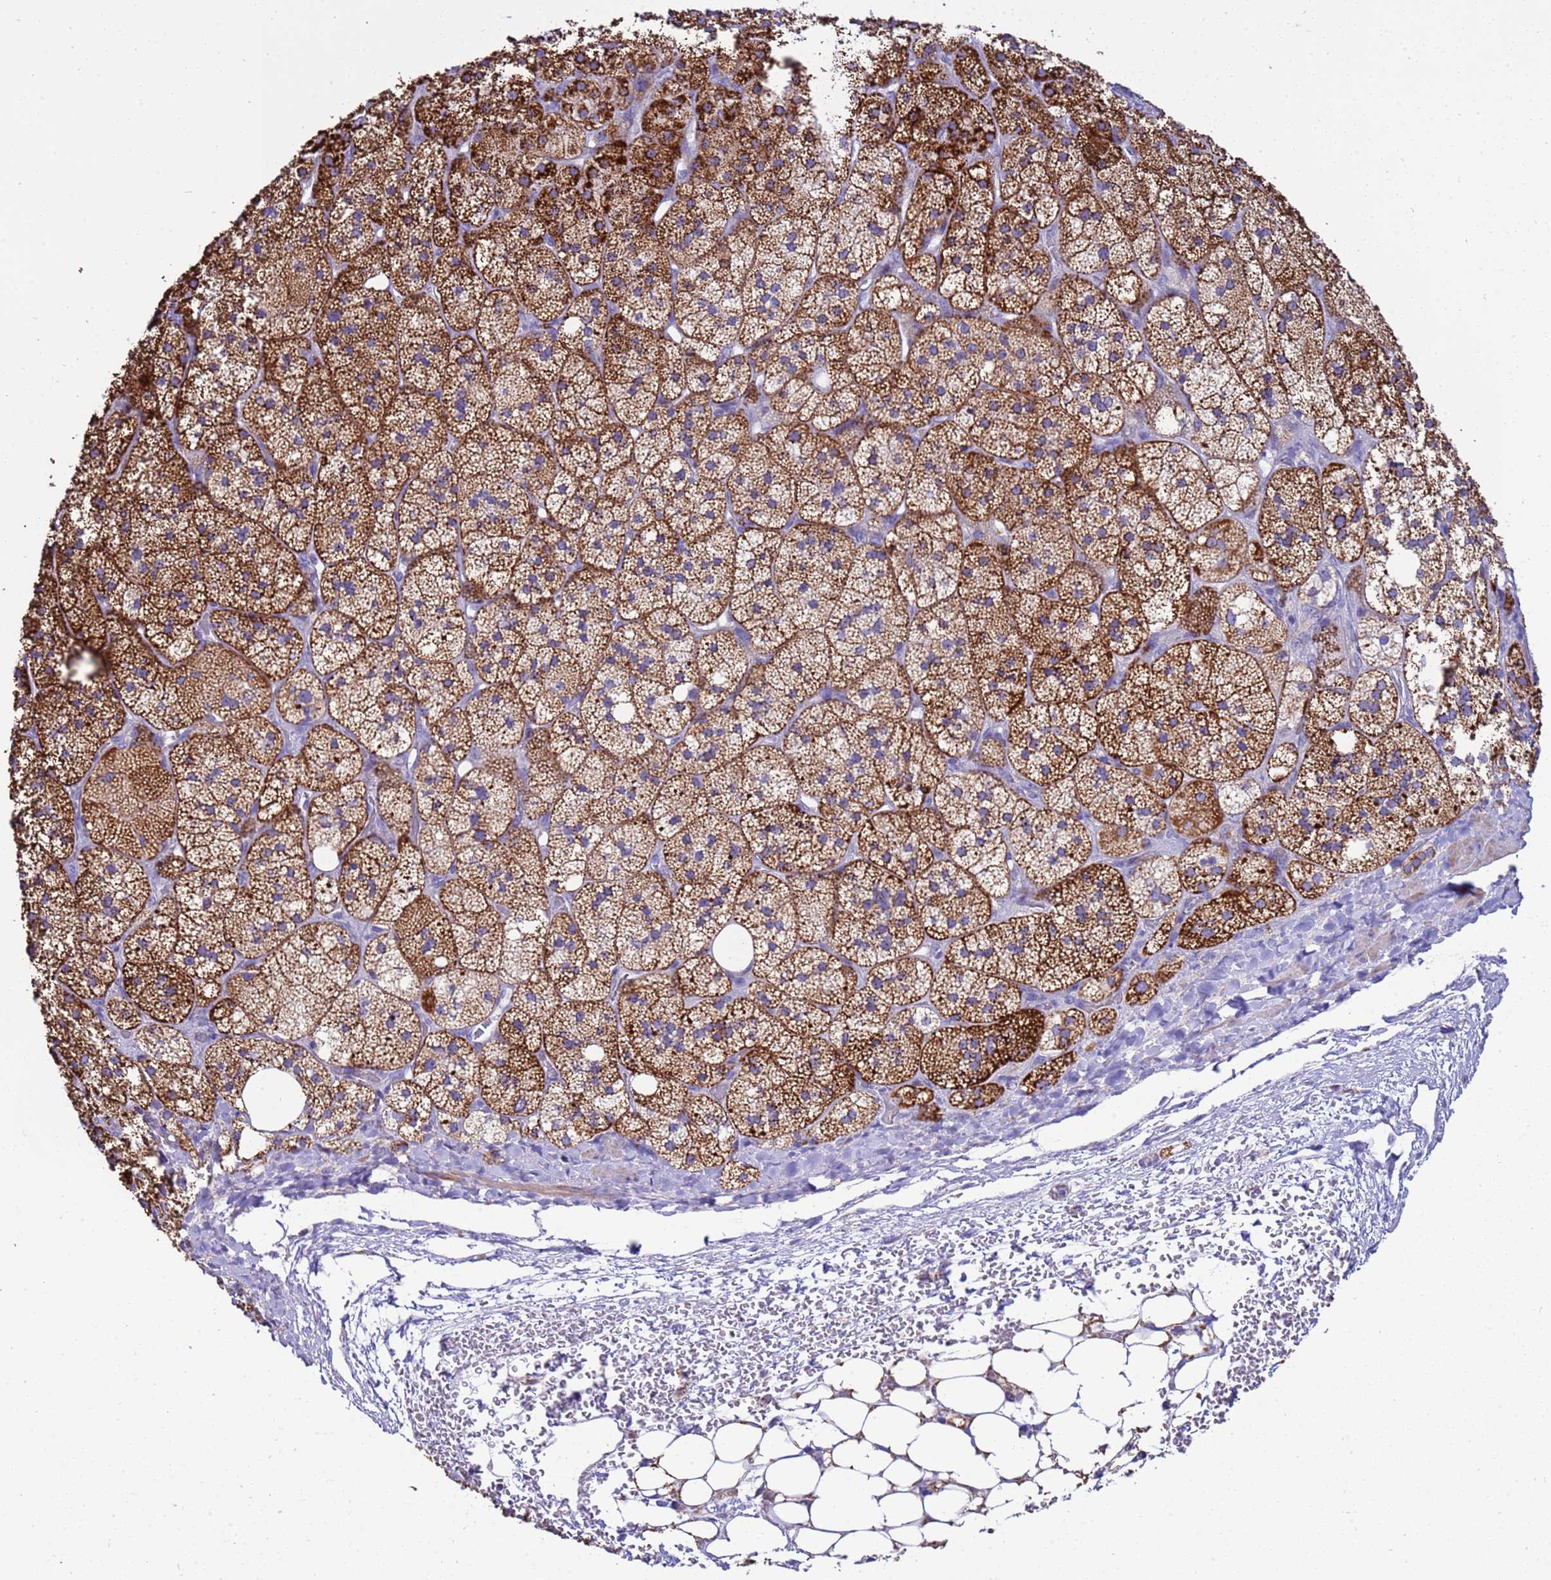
{"staining": {"intensity": "strong", "quantity": ">75%", "location": "cytoplasmic/membranous"}, "tissue": "adrenal gland", "cell_type": "Glandular cells", "image_type": "normal", "snomed": [{"axis": "morphology", "description": "Normal tissue, NOS"}, {"axis": "topography", "description": "Adrenal gland"}], "caption": "An image of human adrenal gland stained for a protein exhibits strong cytoplasmic/membranous brown staining in glandular cells. (IHC, brightfield microscopy, high magnification).", "gene": "RNF165", "patient": {"sex": "male", "age": 61}}